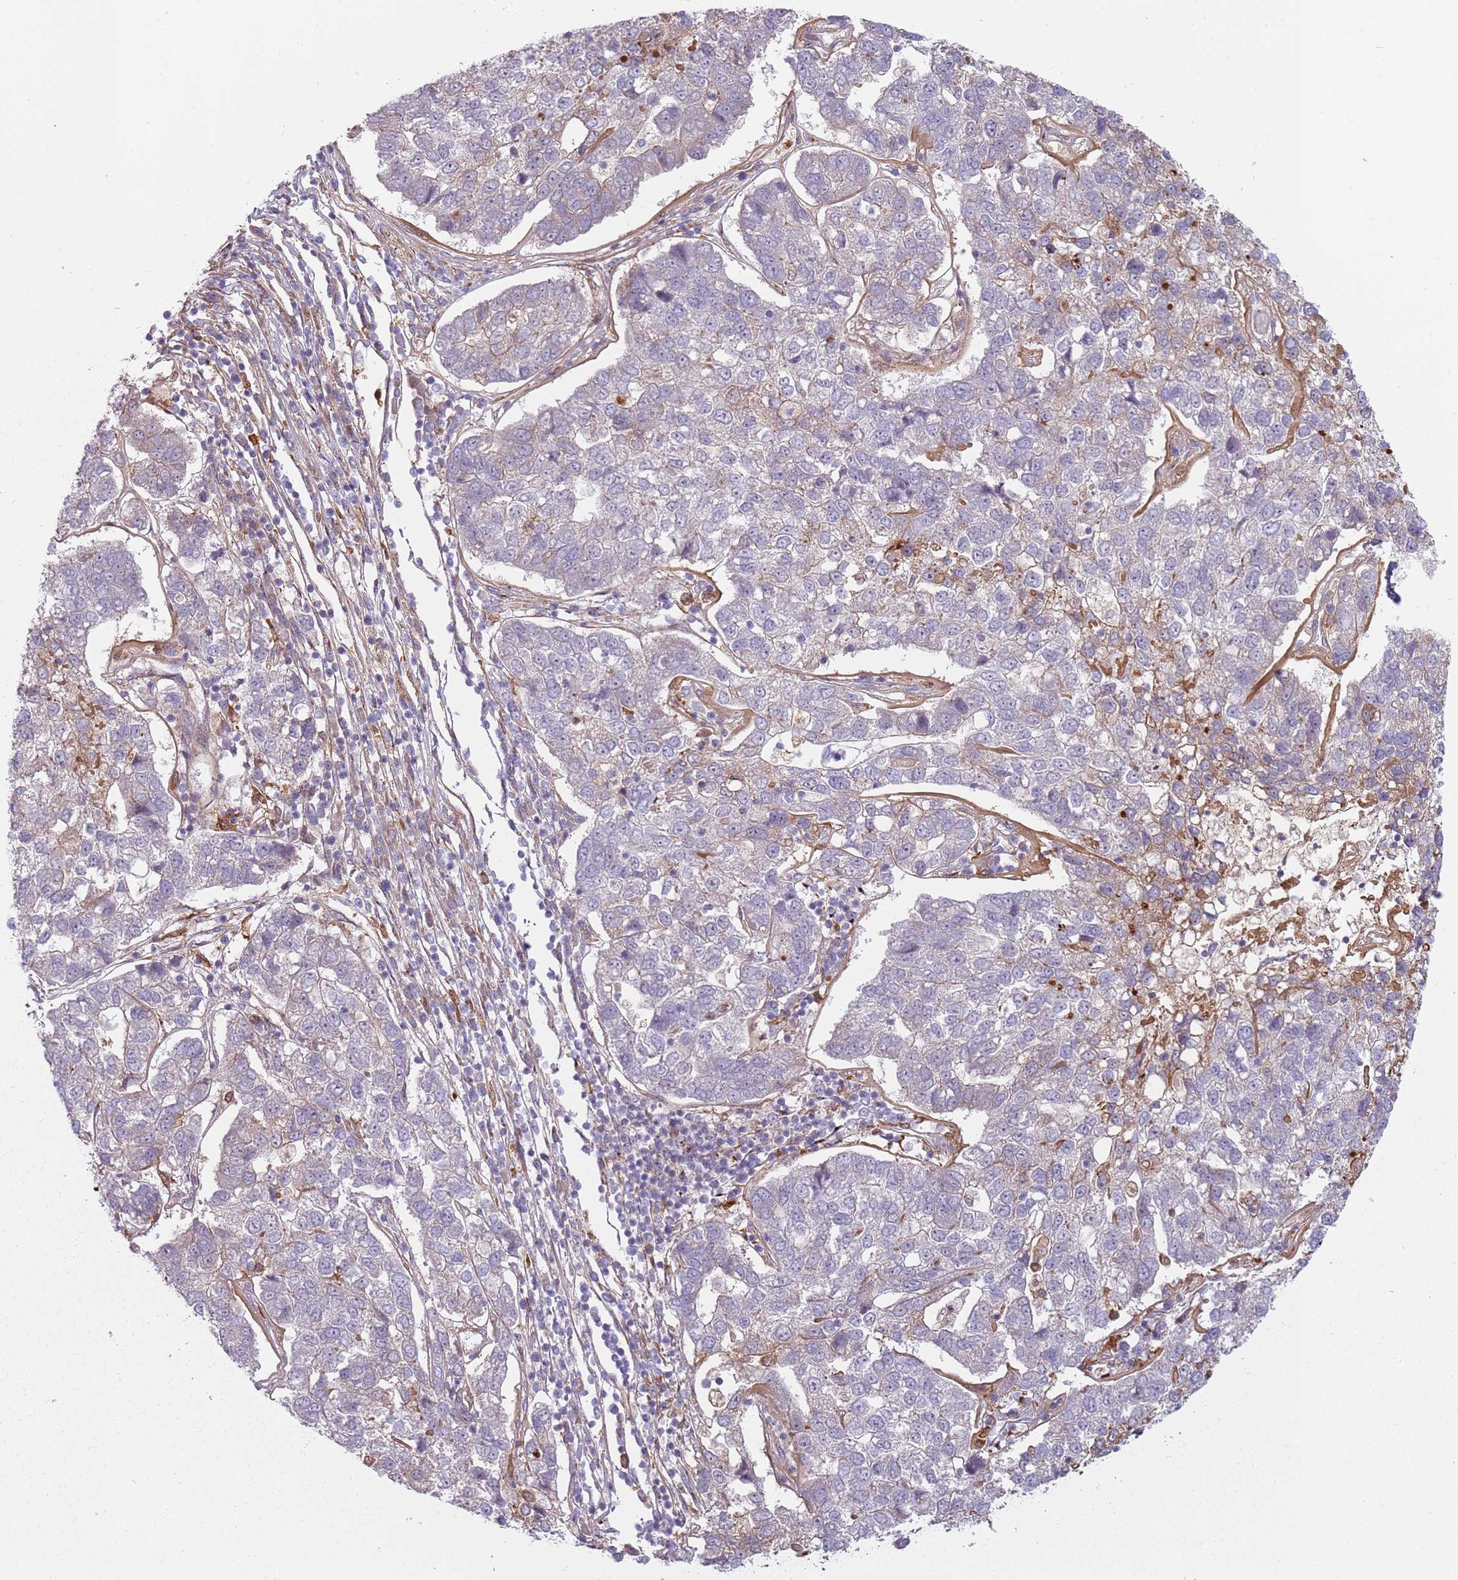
{"staining": {"intensity": "negative", "quantity": "none", "location": "none"}, "tissue": "pancreatic cancer", "cell_type": "Tumor cells", "image_type": "cancer", "snomed": [{"axis": "morphology", "description": "Adenocarcinoma, NOS"}, {"axis": "topography", "description": "Pancreas"}], "caption": "This is an immunohistochemistry image of pancreatic cancer. There is no staining in tumor cells.", "gene": "NADK", "patient": {"sex": "female", "age": 61}}